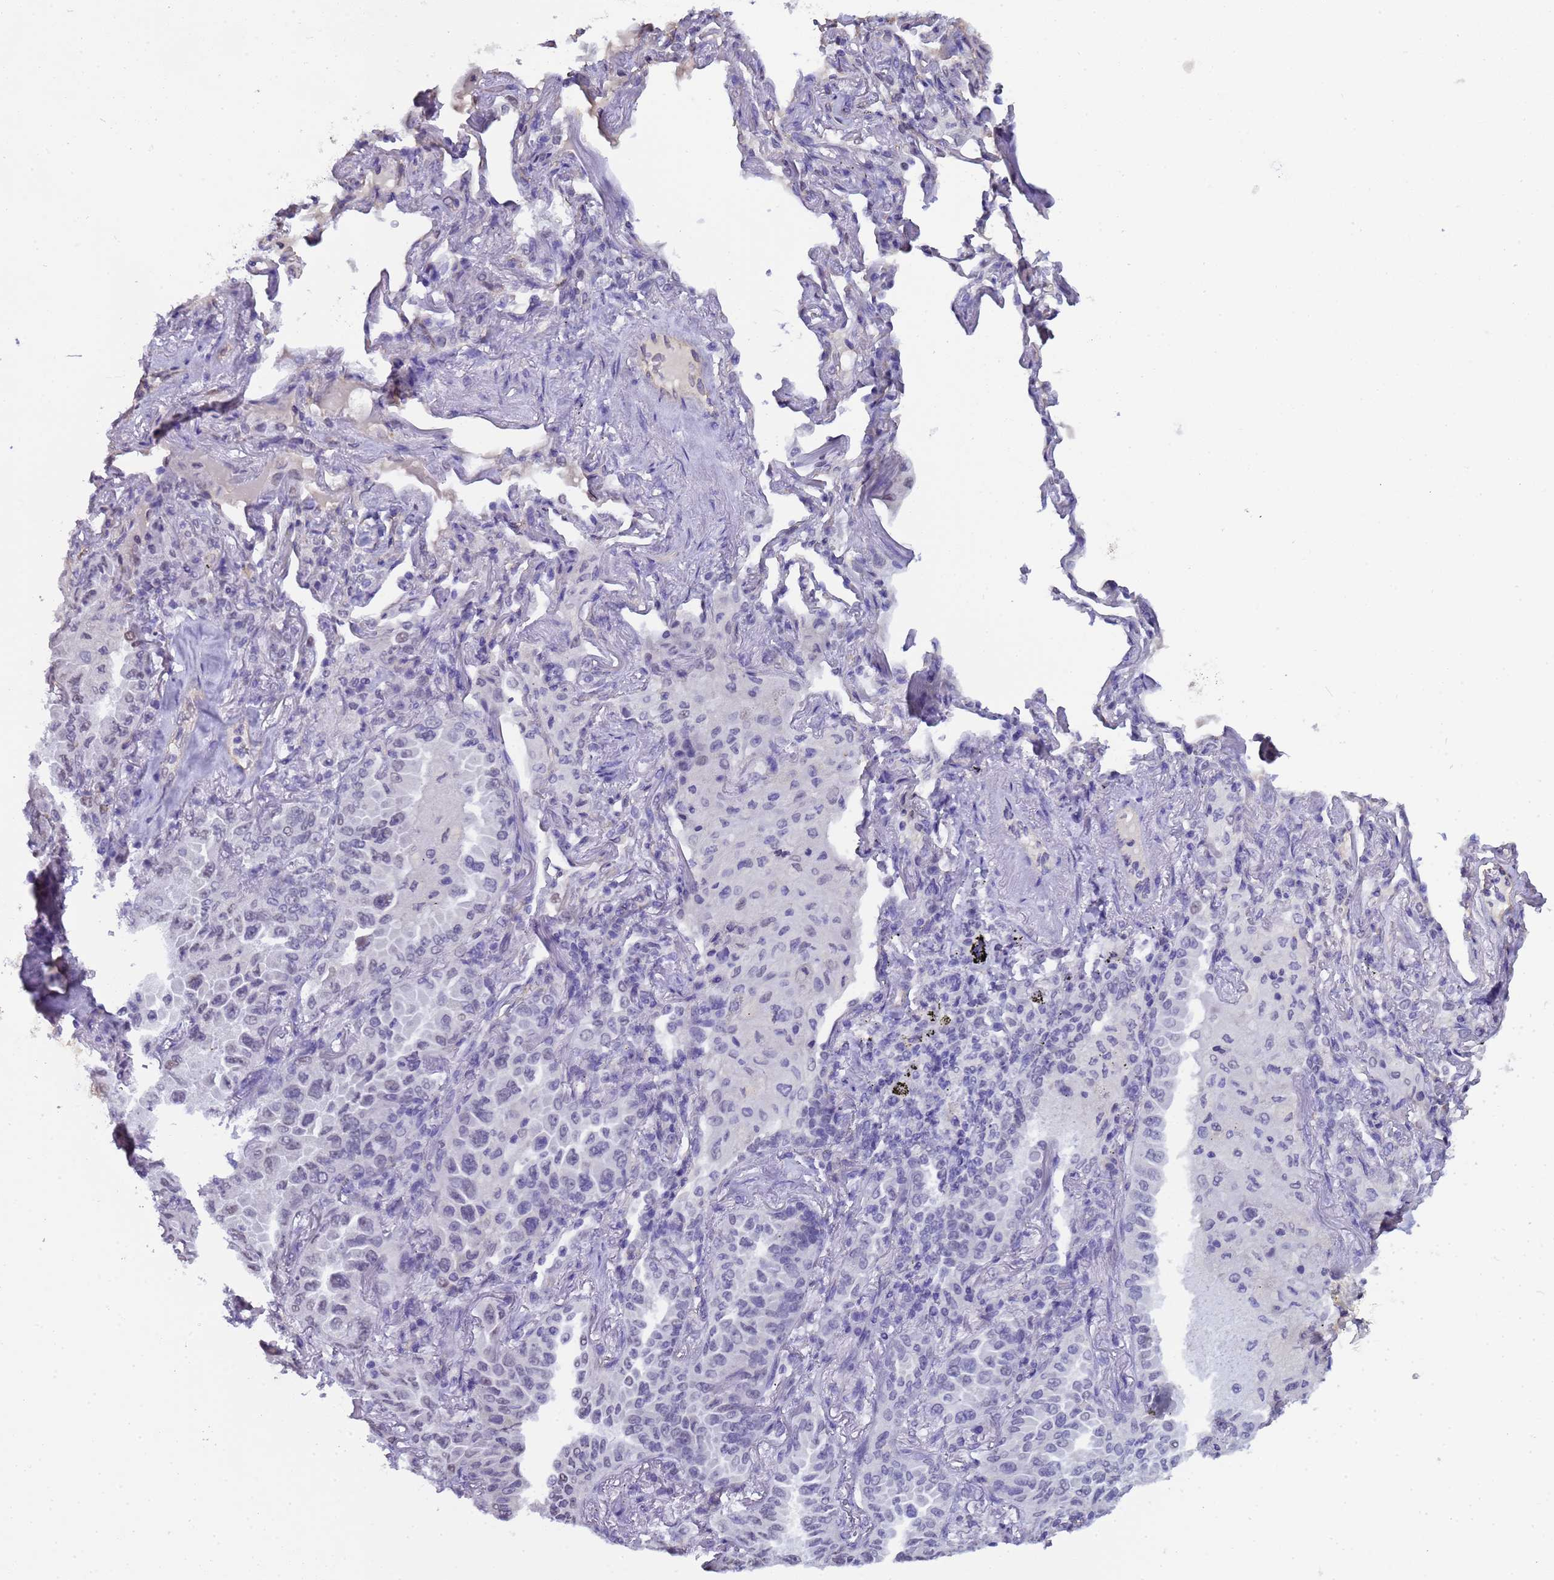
{"staining": {"intensity": "negative", "quantity": "none", "location": "none"}, "tissue": "lung cancer", "cell_type": "Tumor cells", "image_type": "cancer", "snomed": [{"axis": "morphology", "description": "Adenocarcinoma, NOS"}, {"axis": "topography", "description": "Lung"}], "caption": "The immunohistochemistry histopathology image has no significant expression in tumor cells of lung cancer tissue. Nuclei are stained in blue.", "gene": "CTRC", "patient": {"sex": "female", "age": 69}}